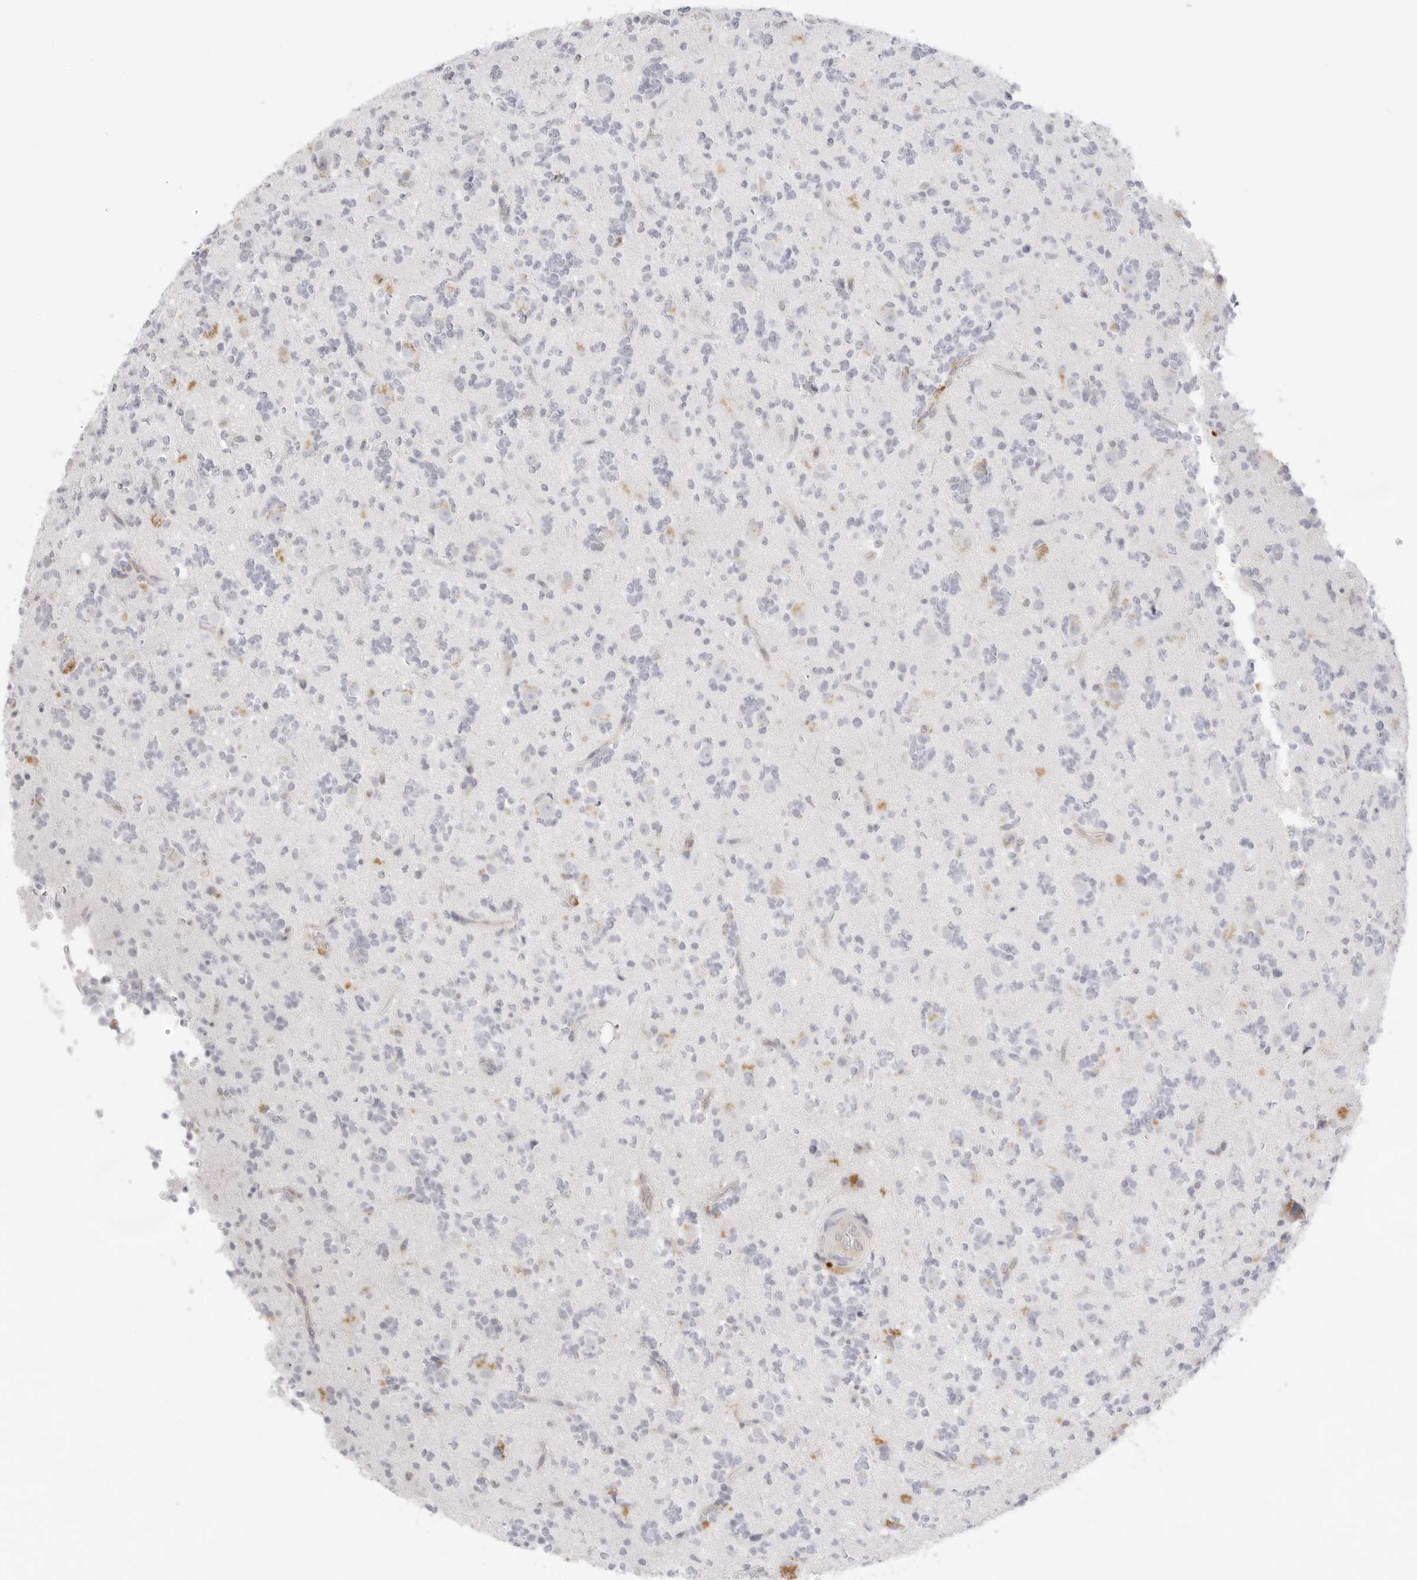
{"staining": {"intensity": "negative", "quantity": "none", "location": "none"}, "tissue": "glioma", "cell_type": "Tumor cells", "image_type": "cancer", "snomed": [{"axis": "morphology", "description": "Glioma, malignant, High grade"}, {"axis": "topography", "description": "Brain"}], "caption": "Human glioma stained for a protein using IHC displays no staining in tumor cells.", "gene": "TNFRSF14", "patient": {"sex": "female", "age": 62}}